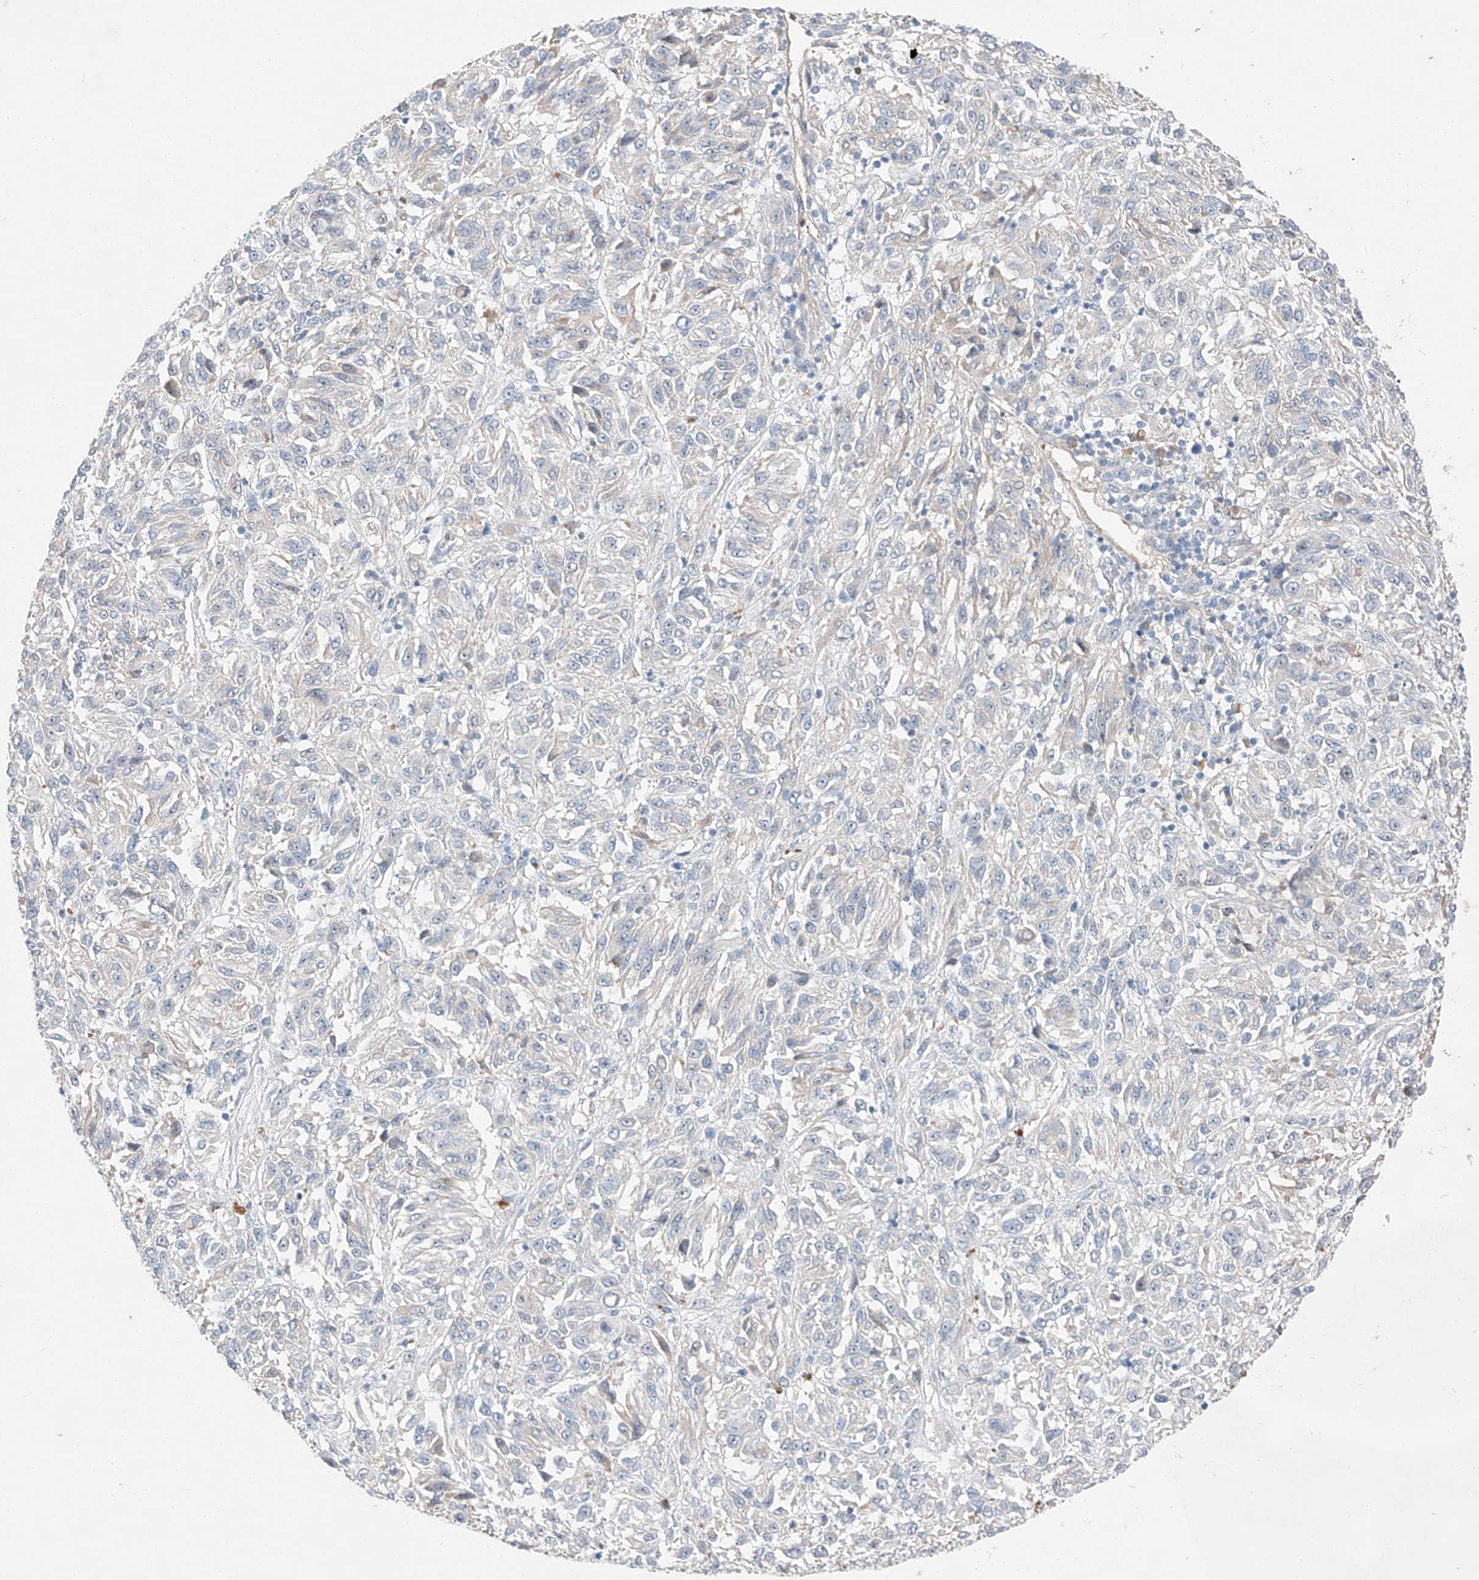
{"staining": {"intensity": "negative", "quantity": "none", "location": "none"}, "tissue": "melanoma", "cell_type": "Tumor cells", "image_type": "cancer", "snomed": [{"axis": "morphology", "description": "Malignant melanoma, Metastatic site"}, {"axis": "topography", "description": "Lung"}], "caption": "High magnification brightfield microscopy of malignant melanoma (metastatic site) stained with DAB (3,3'-diaminobenzidine) (brown) and counterstained with hematoxylin (blue): tumor cells show no significant expression.", "gene": "RUSC1", "patient": {"sex": "male", "age": 64}}